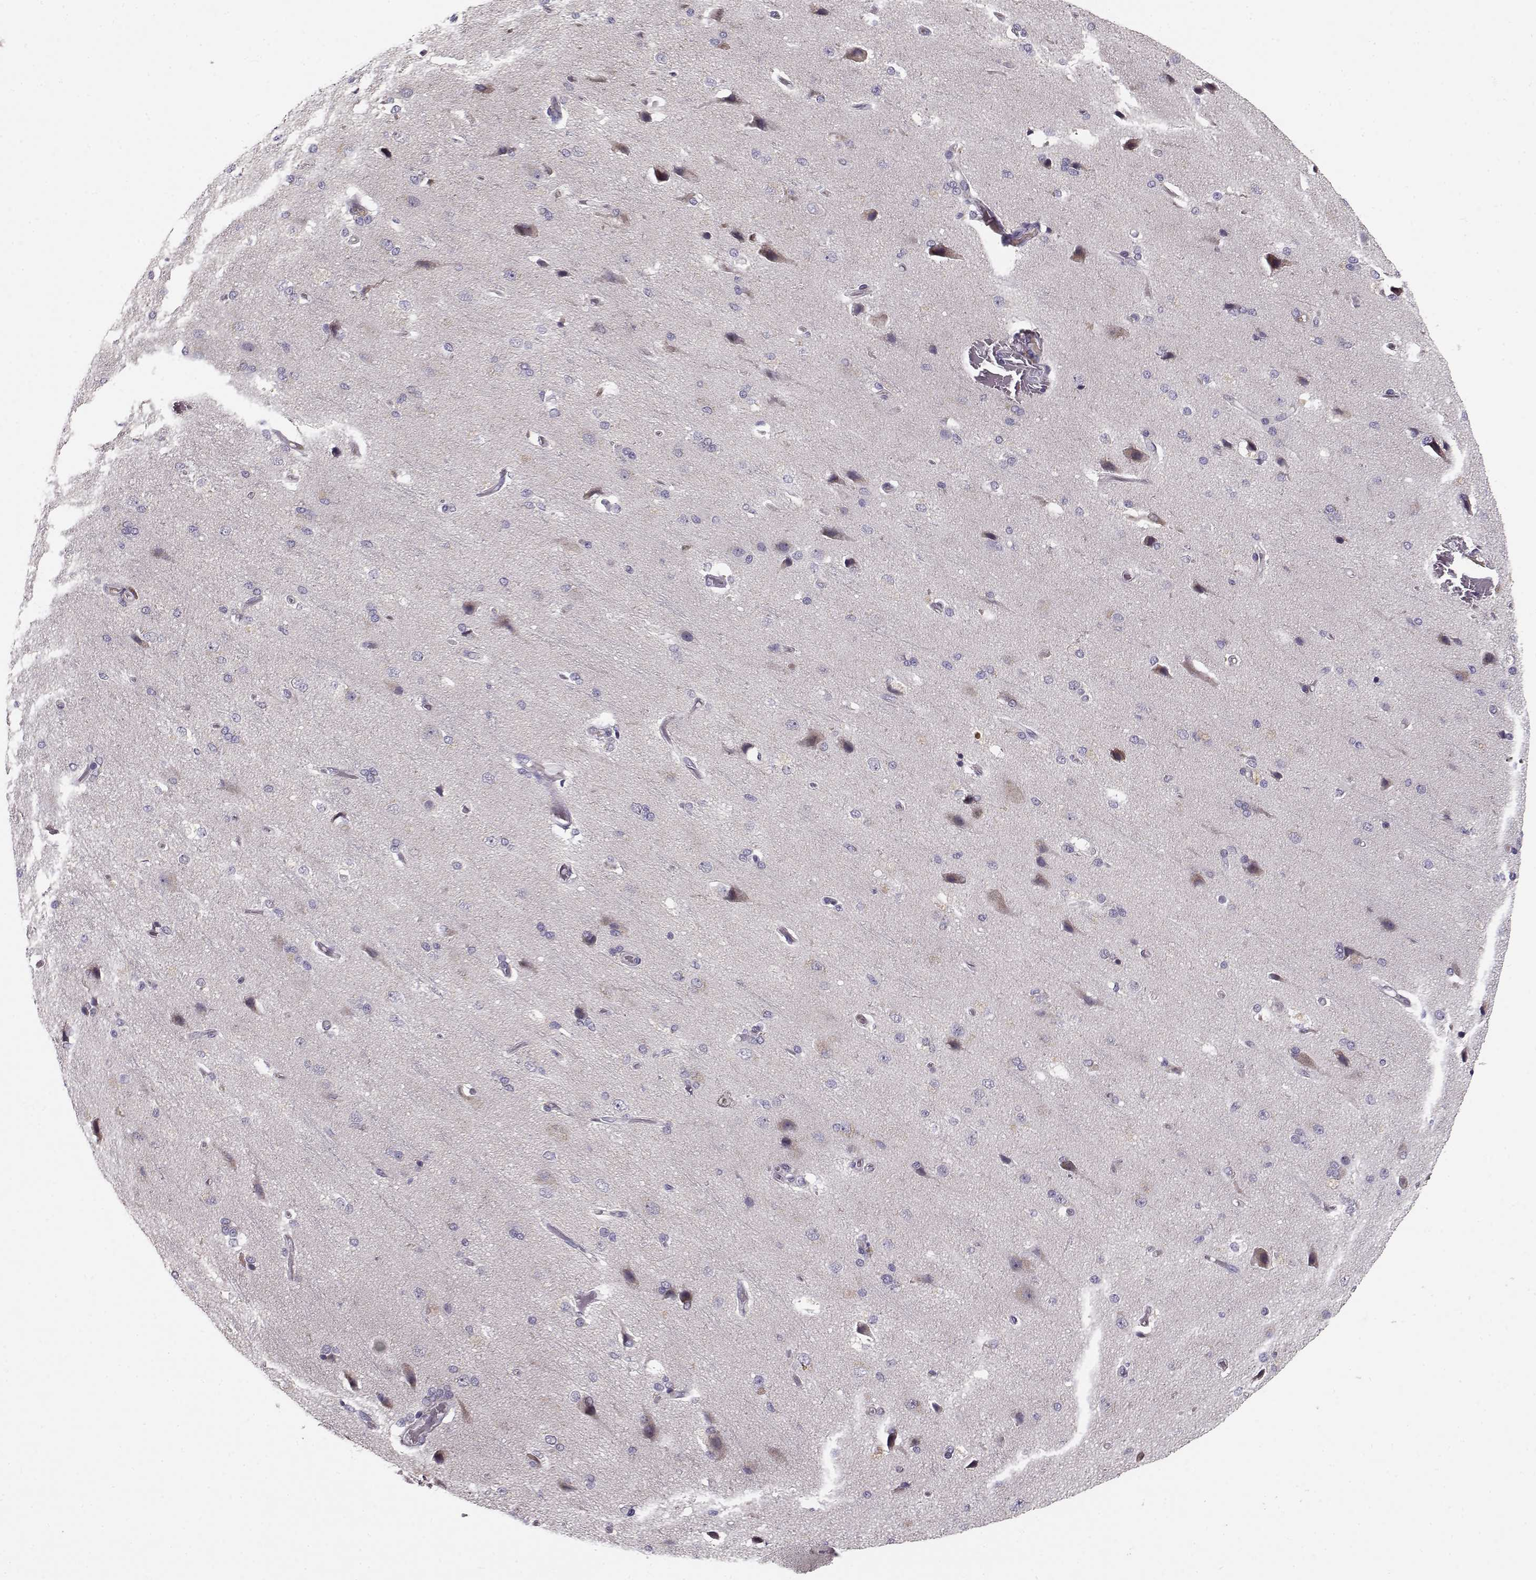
{"staining": {"intensity": "negative", "quantity": "none", "location": "none"}, "tissue": "cerebral cortex", "cell_type": "Endothelial cells", "image_type": "normal", "snomed": [{"axis": "morphology", "description": "Normal tissue, NOS"}, {"axis": "morphology", "description": "Glioma, malignant, High grade"}, {"axis": "topography", "description": "Cerebral cortex"}], "caption": "DAB (3,3'-diaminobenzidine) immunohistochemical staining of unremarkable human cerebral cortex demonstrates no significant positivity in endothelial cells.", "gene": "SLC4A5", "patient": {"sex": "male", "age": 77}}